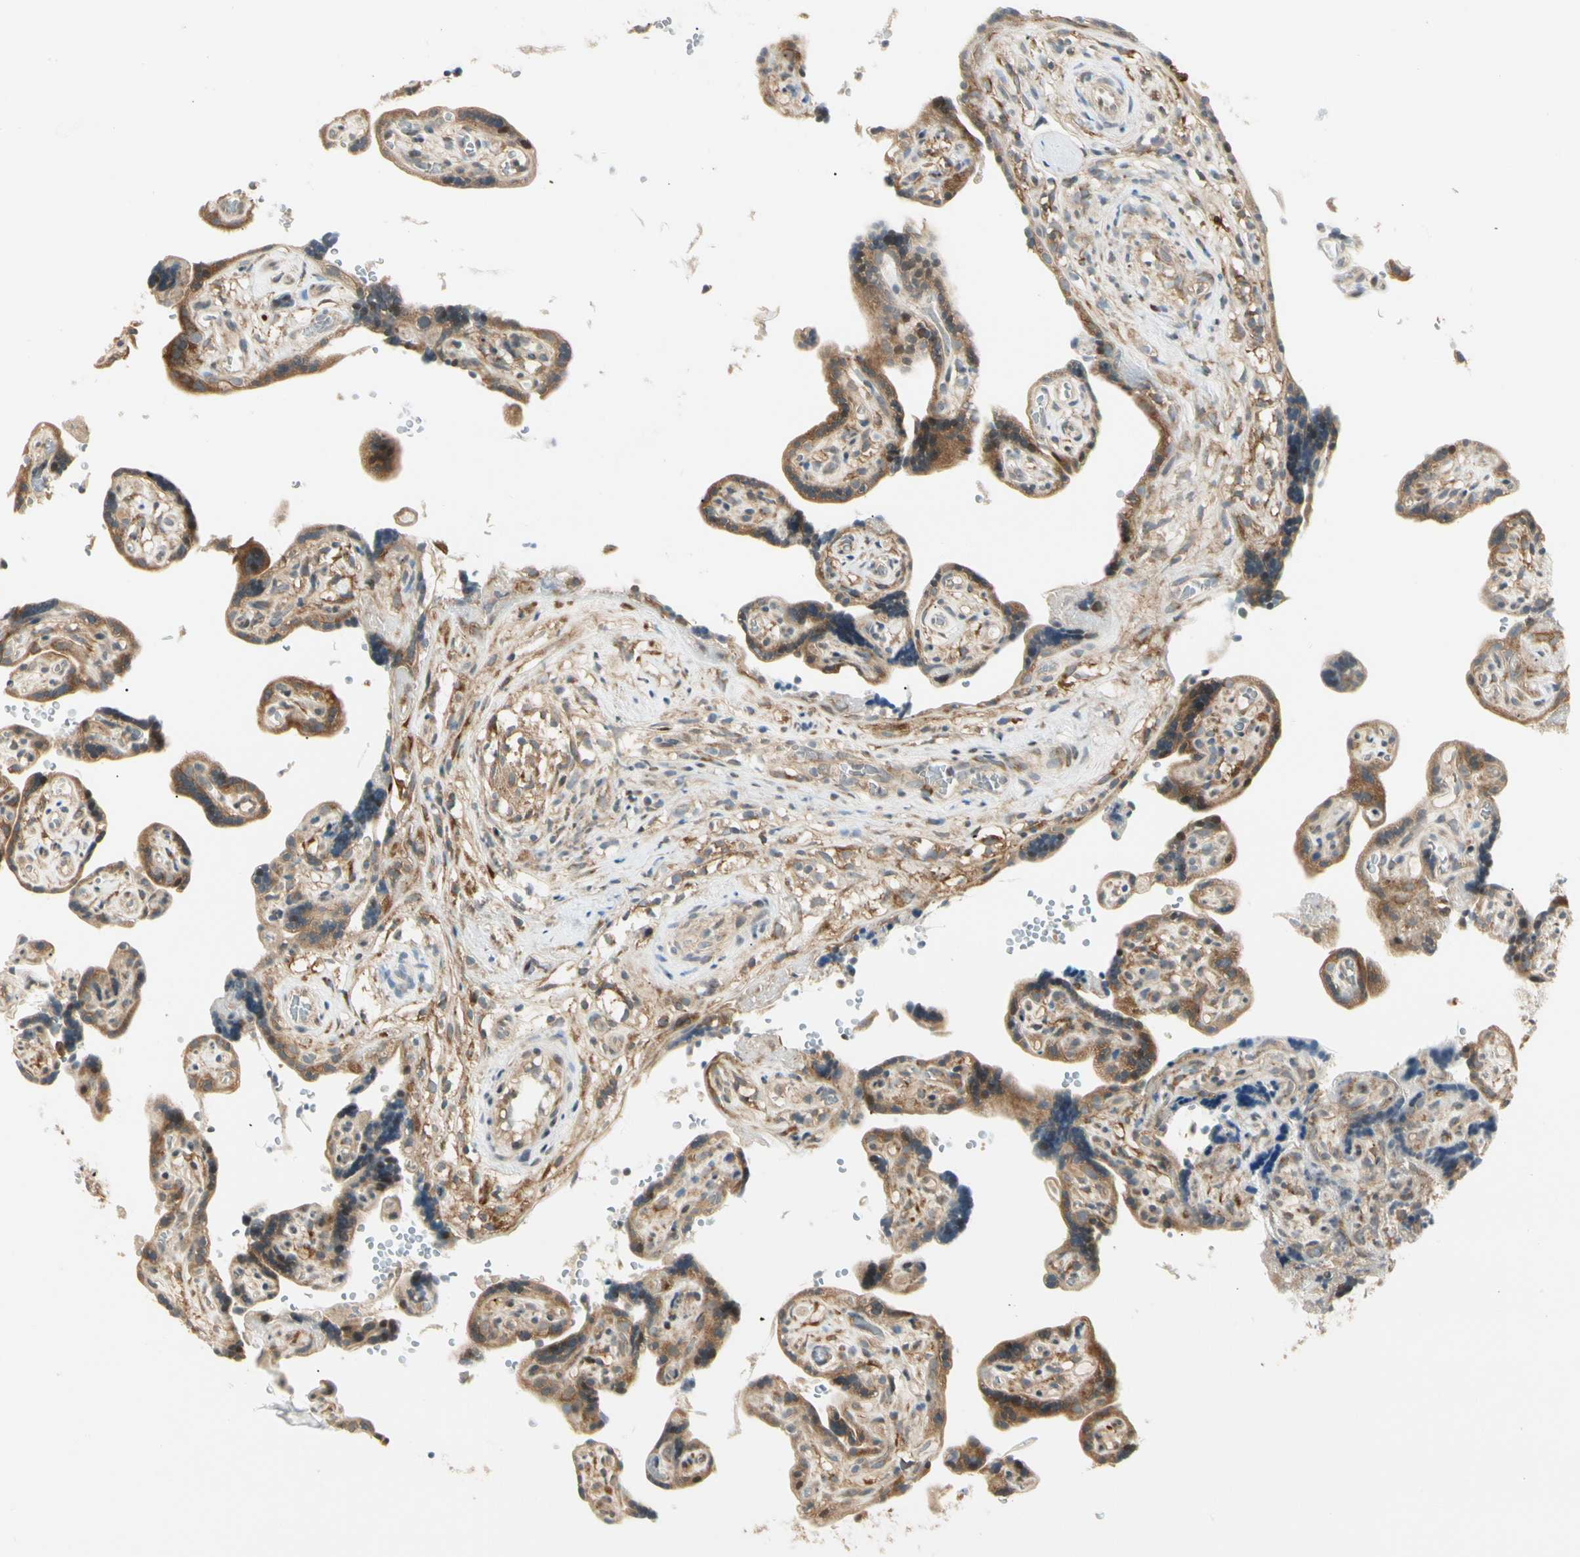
{"staining": {"intensity": "strong", "quantity": ">75%", "location": "cytoplasmic/membranous"}, "tissue": "placenta", "cell_type": "Trophoblastic cells", "image_type": "normal", "snomed": [{"axis": "morphology", "description": "Normal tissue, NOS"}, {"axis": "topography", "description": "Placenta"}], "caption": "Immunohistochemical staining of benign placenta shows strong cytoplasmic/membranous protein staining in about >75% of trophoblastic cells.", "gene": "FNDC3B", "patient": {"sex": "female", "age": 30}}